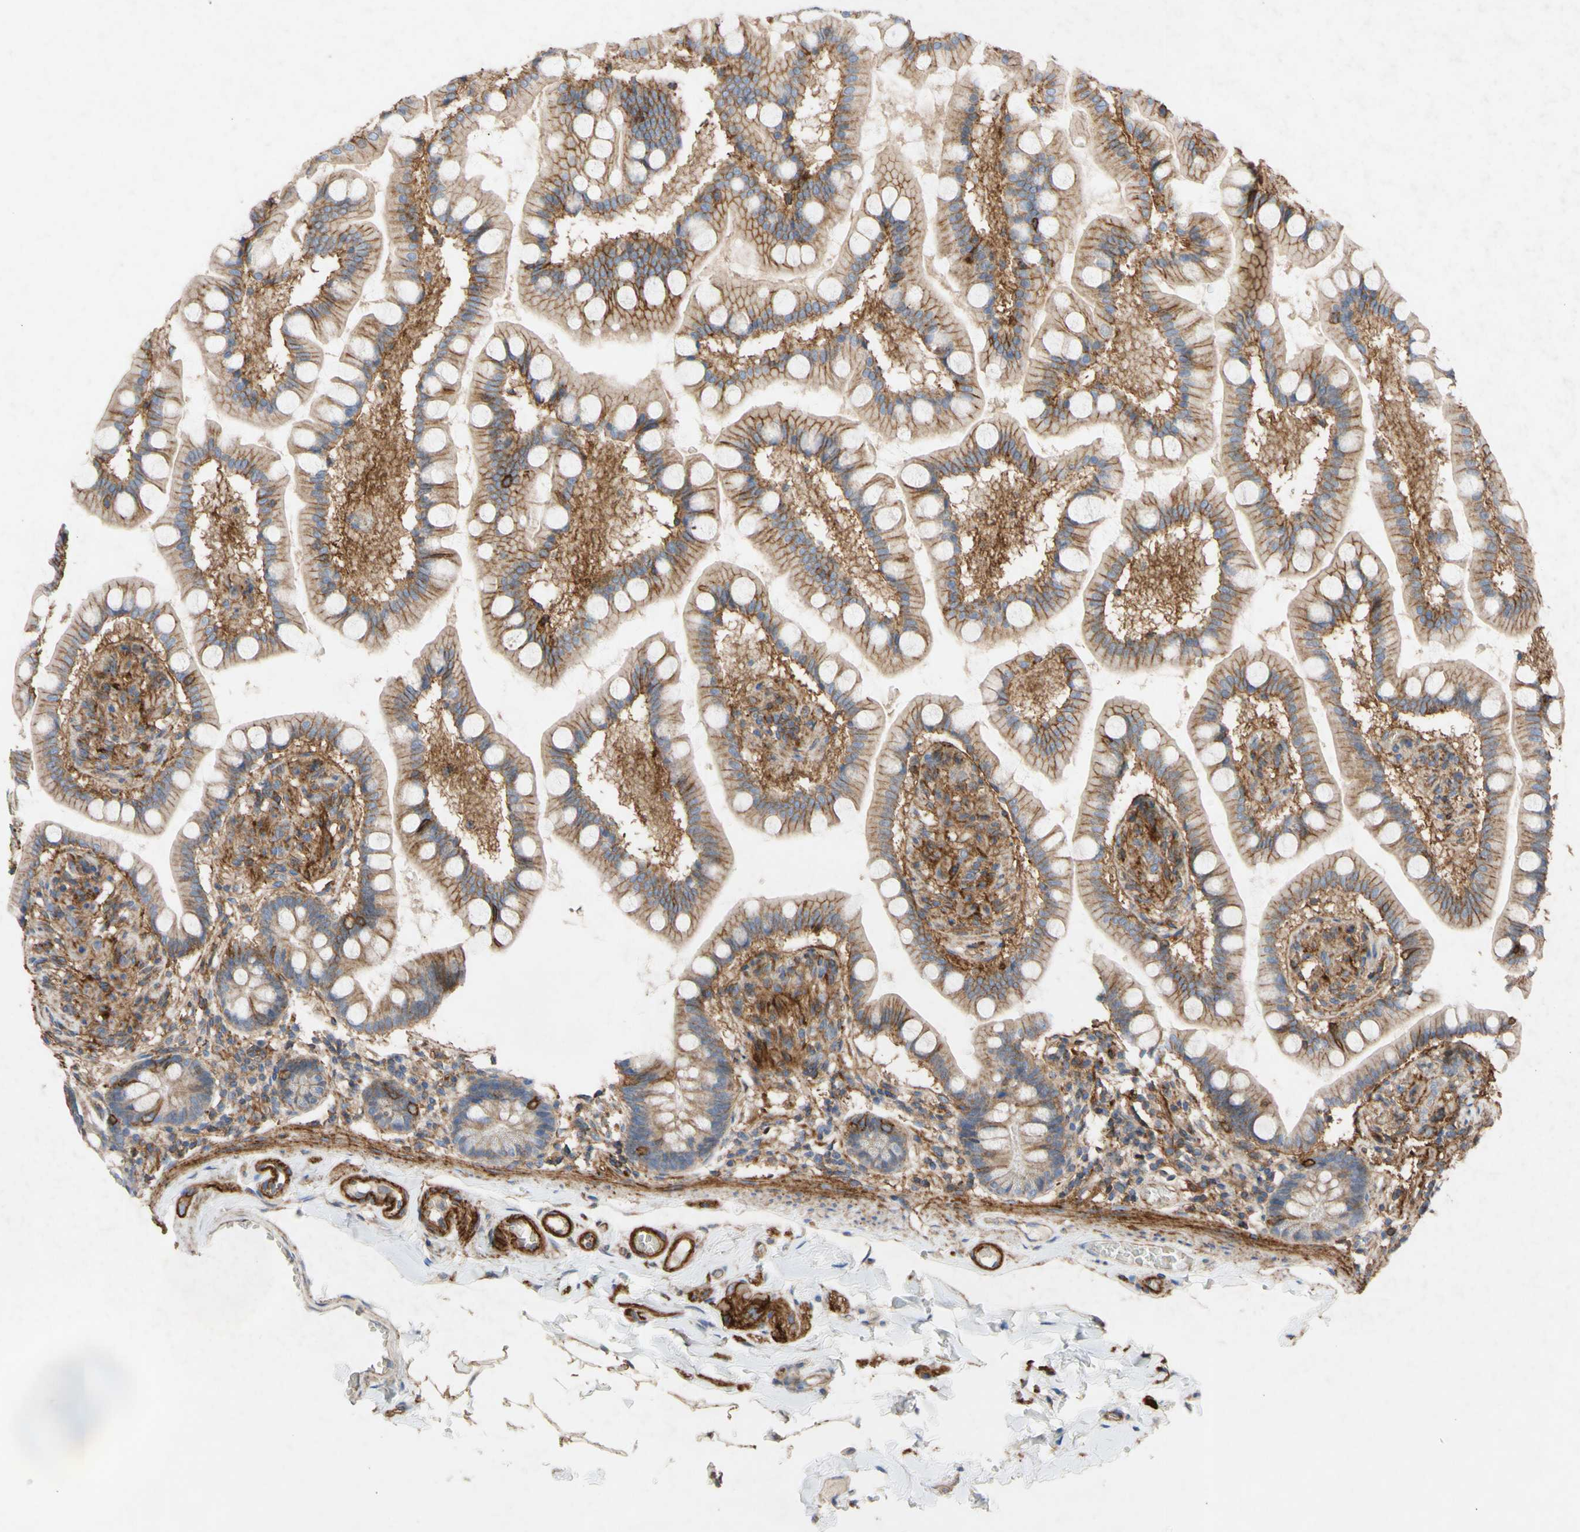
{"staining": {"intensity": "strong", "quantity": "25%-75%", "location": "cytoplasmic/membranous"}, "tissue": "small intestine", "cell_type": "Glandular cells", "image_type": "normal", "snomed": [{"axis": "morphology", "description": "Normal tissue, NOS"}, {"axis": "topography", "description": "Small intestine"}], "caption": "Glandular cells exhibit strong cytoplasmic/membranous positivity in approximately 25%-75% of cells in benign small intestine.", "gene": "ATP2A3", "patient": {"sex": "male", "age": 41}}